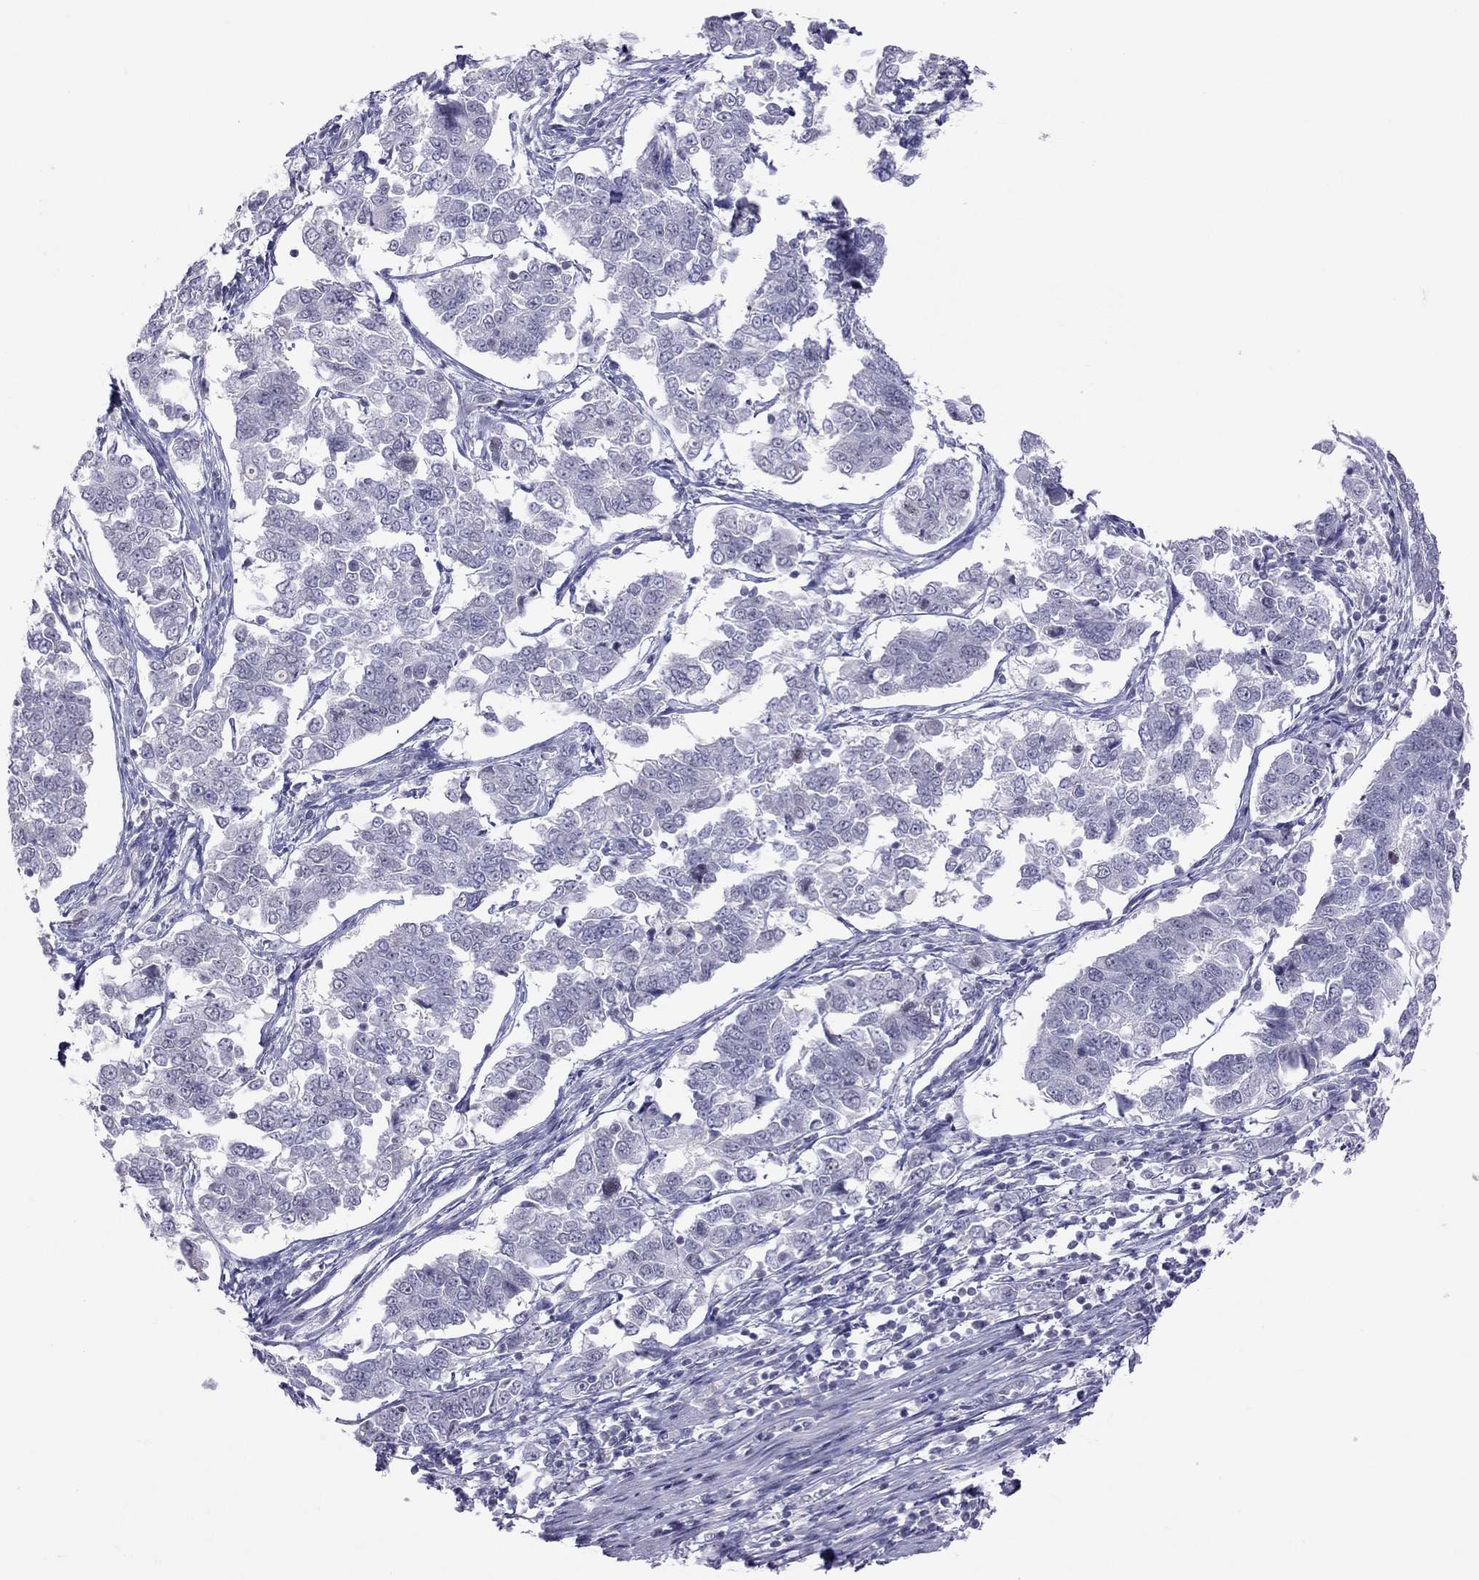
{"staining": {"intensity": "negative", "quantity": "none", "location": "none"}, "tissue": "endometrial cancer", "cell_type": "Tumor cells", "image_type": "cancer", "snomed": [{"axis": "morphology", "description": "Adenocarcinoma, NOS"}, {"axis": "topography", "description": "Endometrium"}], "caption": "Endometrial cancer was stained to show a protein in brown. There is no significant positivity in tumor cells.", "gene": "JHY", "patient": {"sex": "female", "age": 43}}